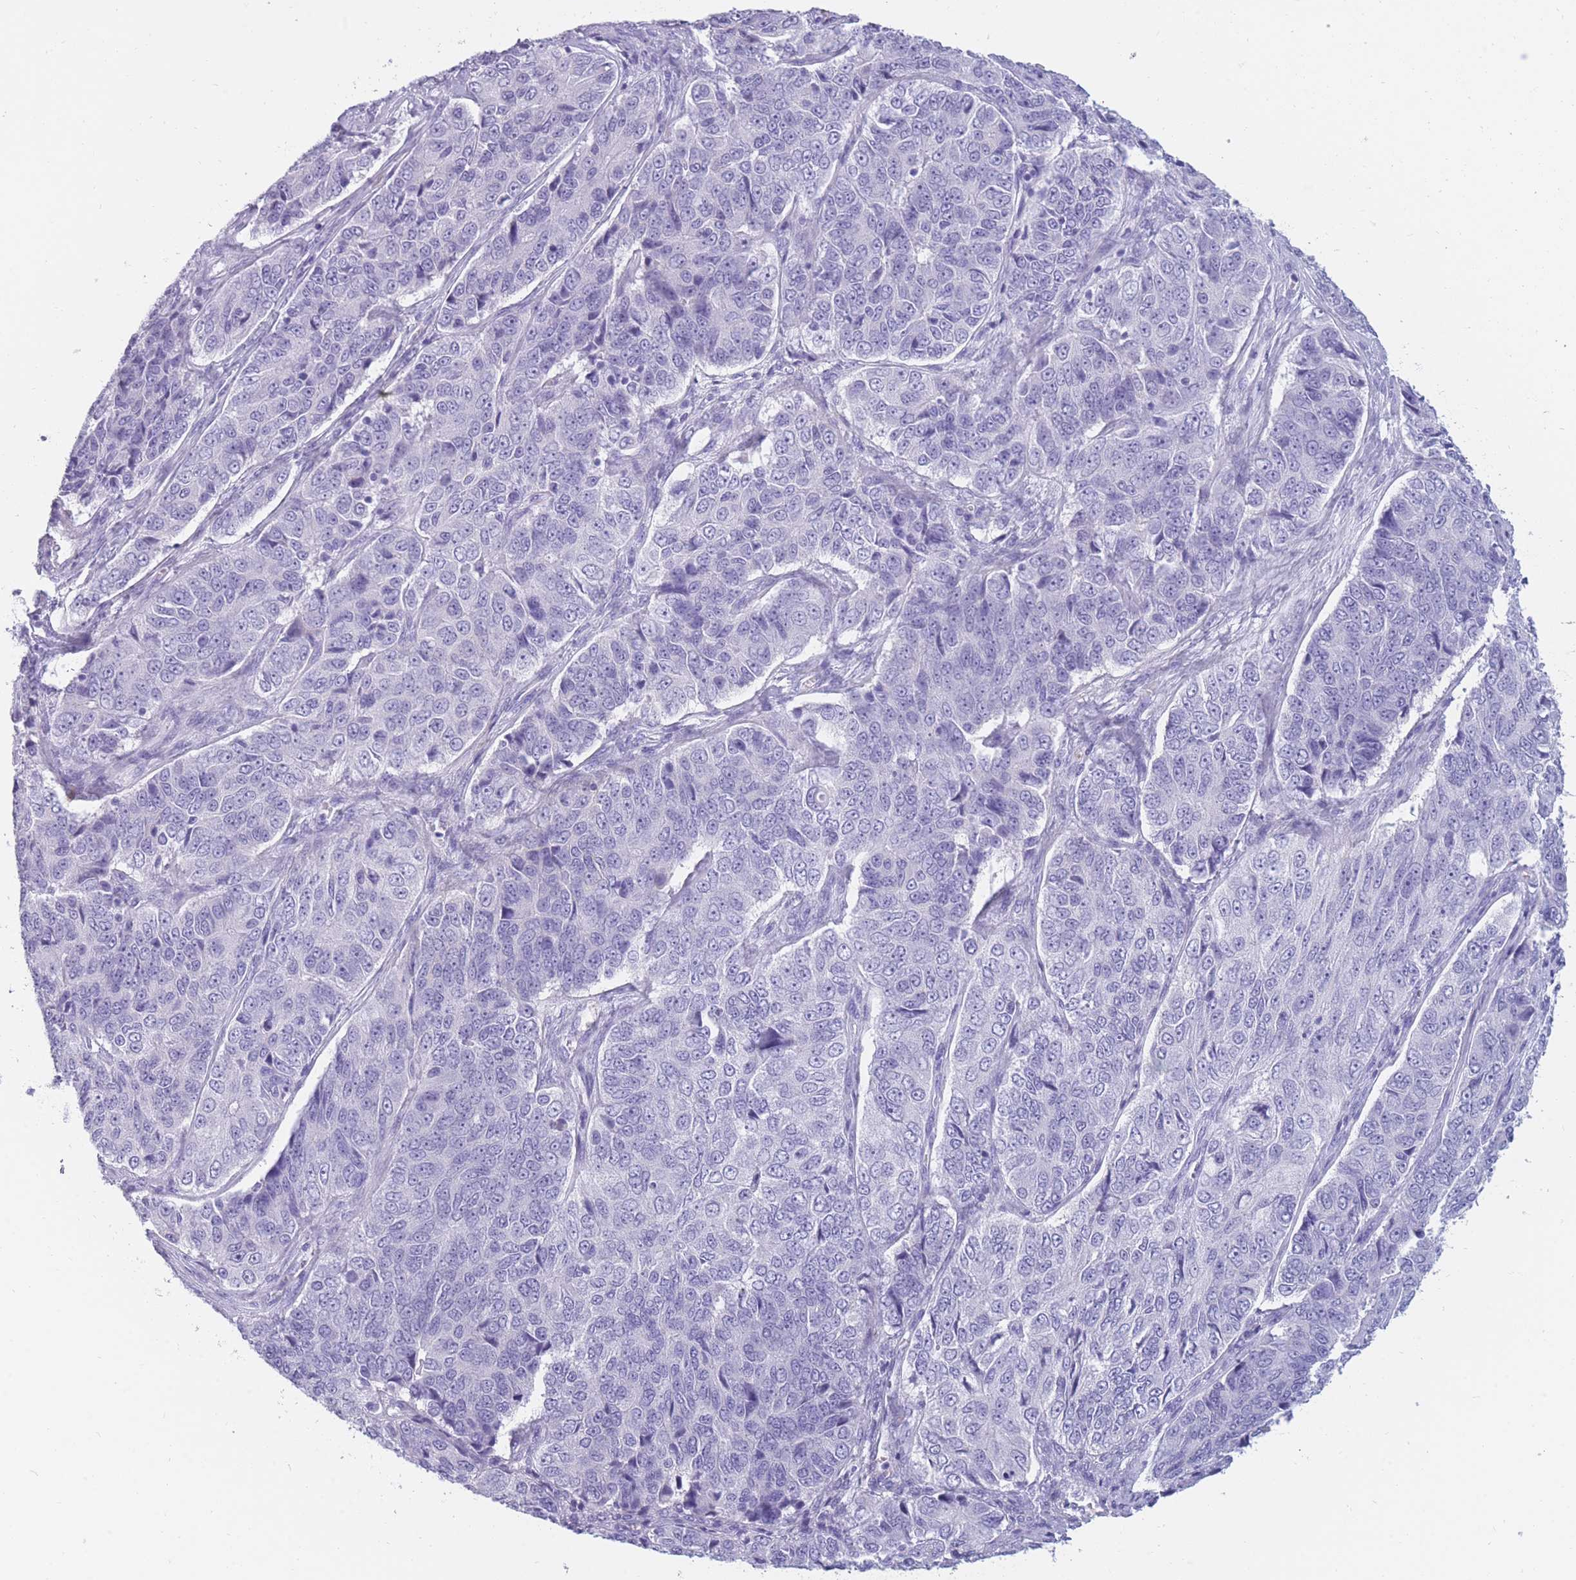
{"staining": {"intensity": "negative", "quantity": "none", "location": "none"}, "tissue": "ovarian cancer", "cell_type": "Tumor cells", "image_type": "cancer", "snomed": [{"axis": "morphology", "description": "Carcinoma, endometroid"}, {"axis": "topography", "description": "Ovary"}], "caption": "Image shows no significant protein staining in tumor cells of ovarian endometroid carcinoma. (Immunohistochemistry, brightfield microscopy, high magnification).", "gene": "TNFSF11", "patient": {"sex": "female", "age": 51}}